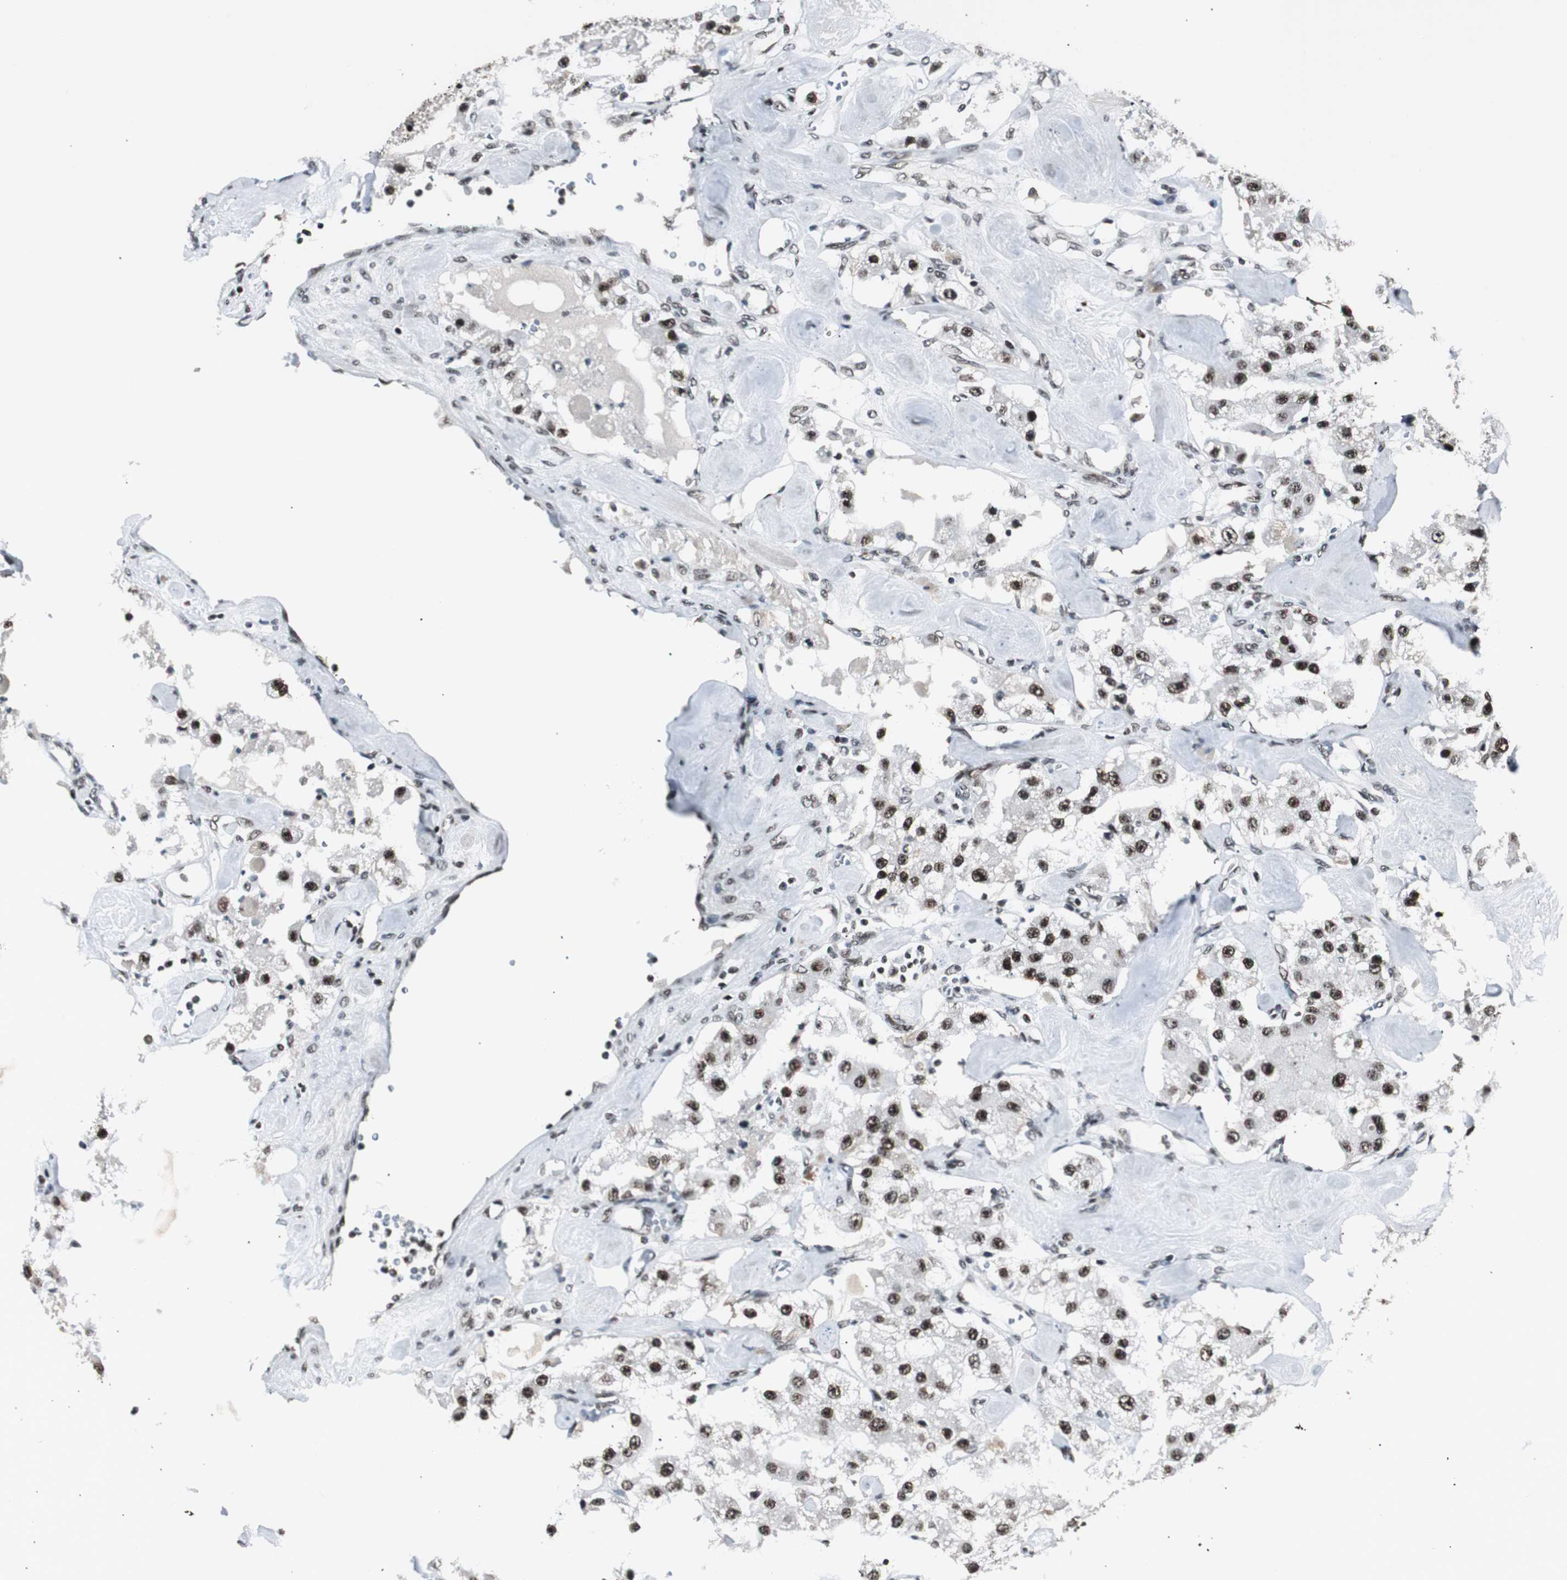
{"staining": {"intensity": "strong", "quantity": ">75%", "location": "nuclear"}, "tissue": "carcinoid", "cell_type": "Tumor cells", "image_type": "cancer", "snomed": [{"axis": "morphology", "description": "Carcinoid, malignant, NOS"}, {"axis": "topography", "description": "Pancreas"}], "caption": "Protein staining of malignant carcinoid tissue demonstrates strong nuclear positivity in approximately >75% of tumor cells. (DAB (3,3'-diaminobenzidine) IHC with brightfield microscopy, high magnification).", "gene": "XRCC1", "patient": {"sex": "male", "age": 41}}